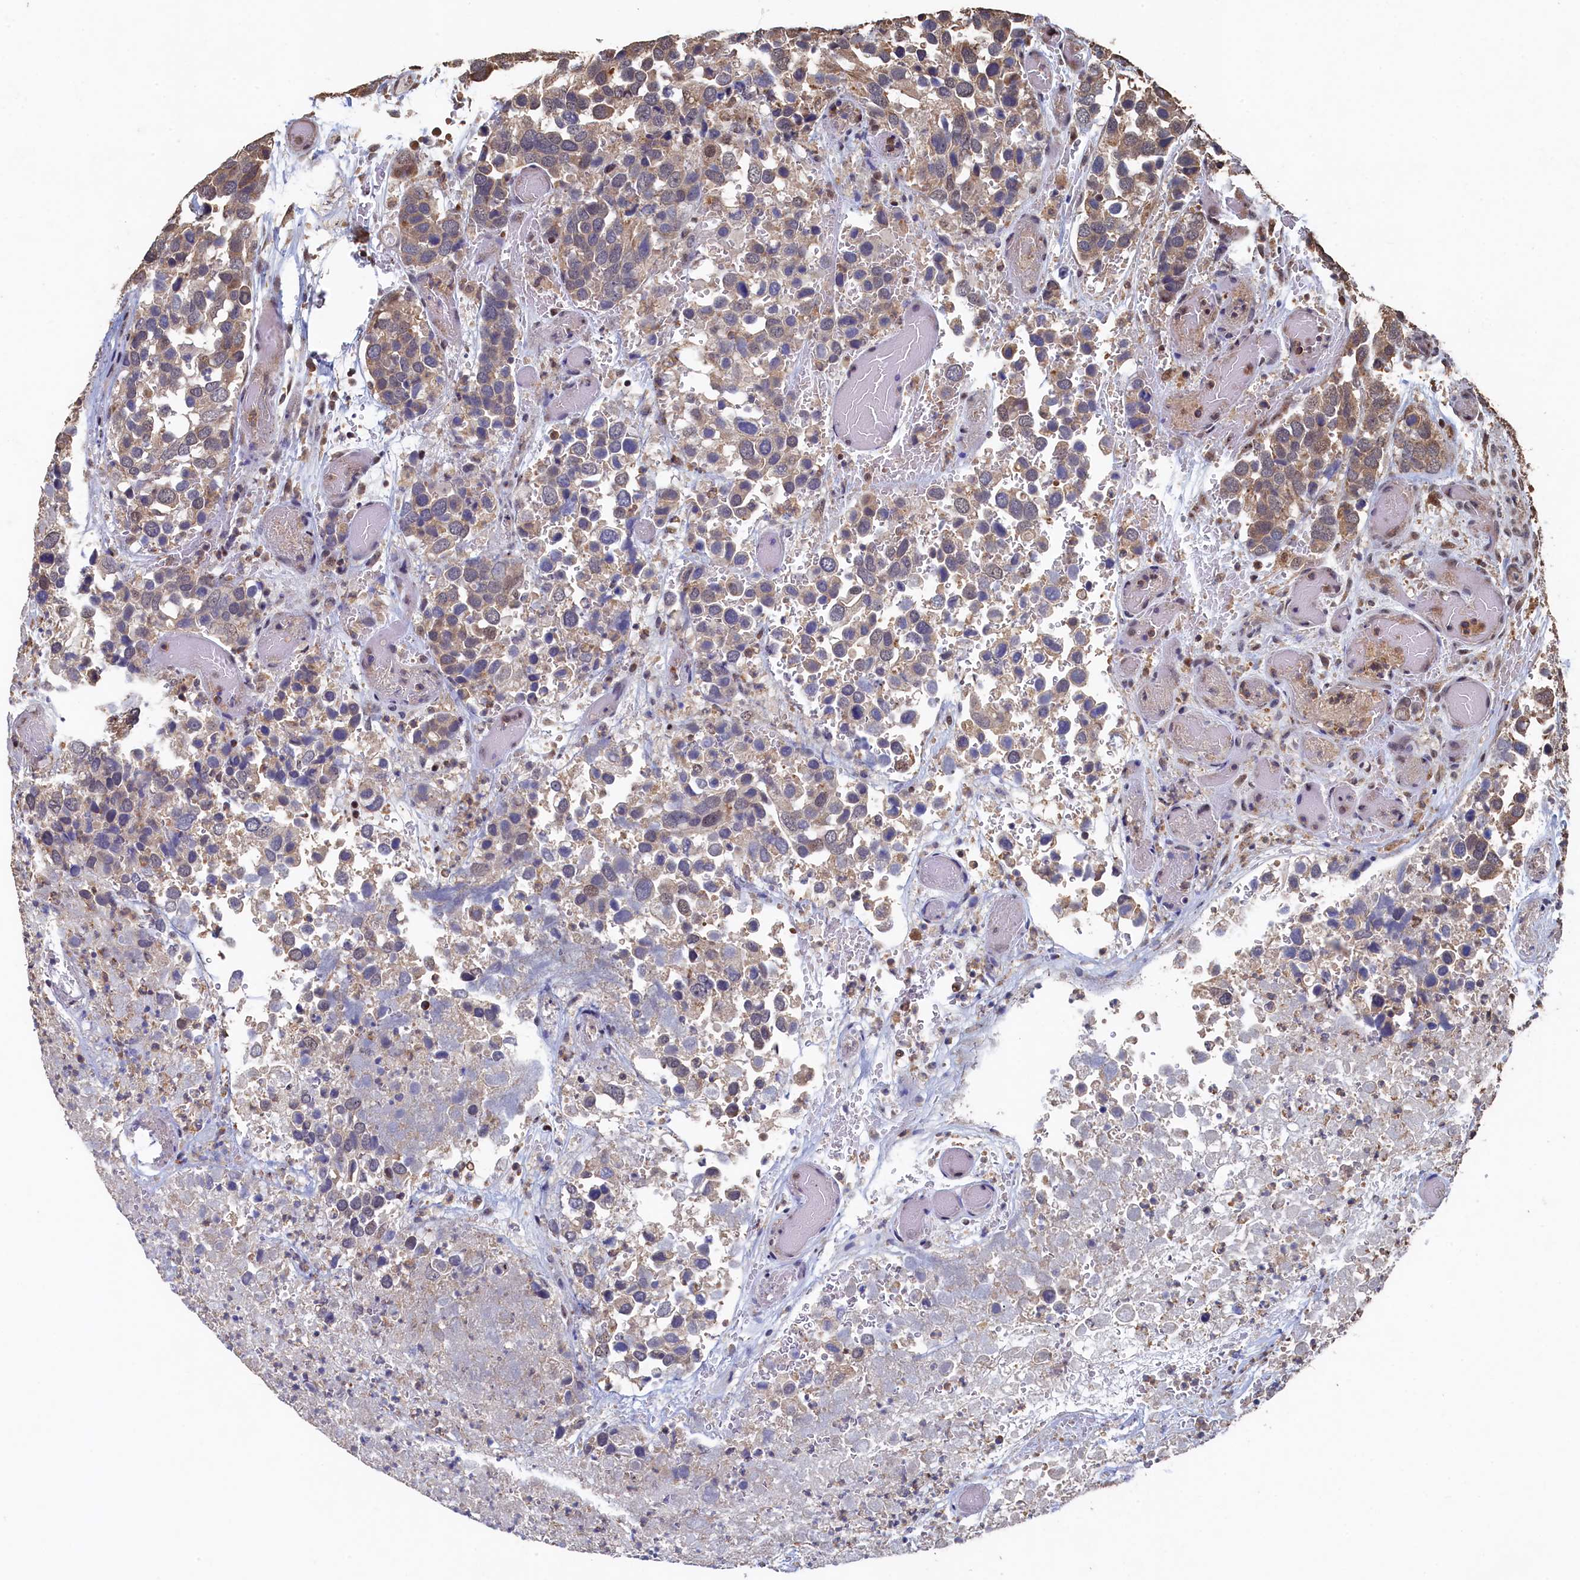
{"staining": {"intensity": "weak", "quantity": "<25%", "location": "cytoplasmic/membranous"}, "tissue": "breast cancer", "cell_type": "Tumor cells", "image_type": "cancer", "snomed": [{"axis": "morphology", "description": "Duct carcinoma"}, {"axis": "topography", "description": "Breast"}], "caption": "The photomicrograph shows no significant positivity in tumor cells of breast cancer (intraductal carcinoma).", "gene": "PIGN", "patient": {"sex": "female", "age": 83}}